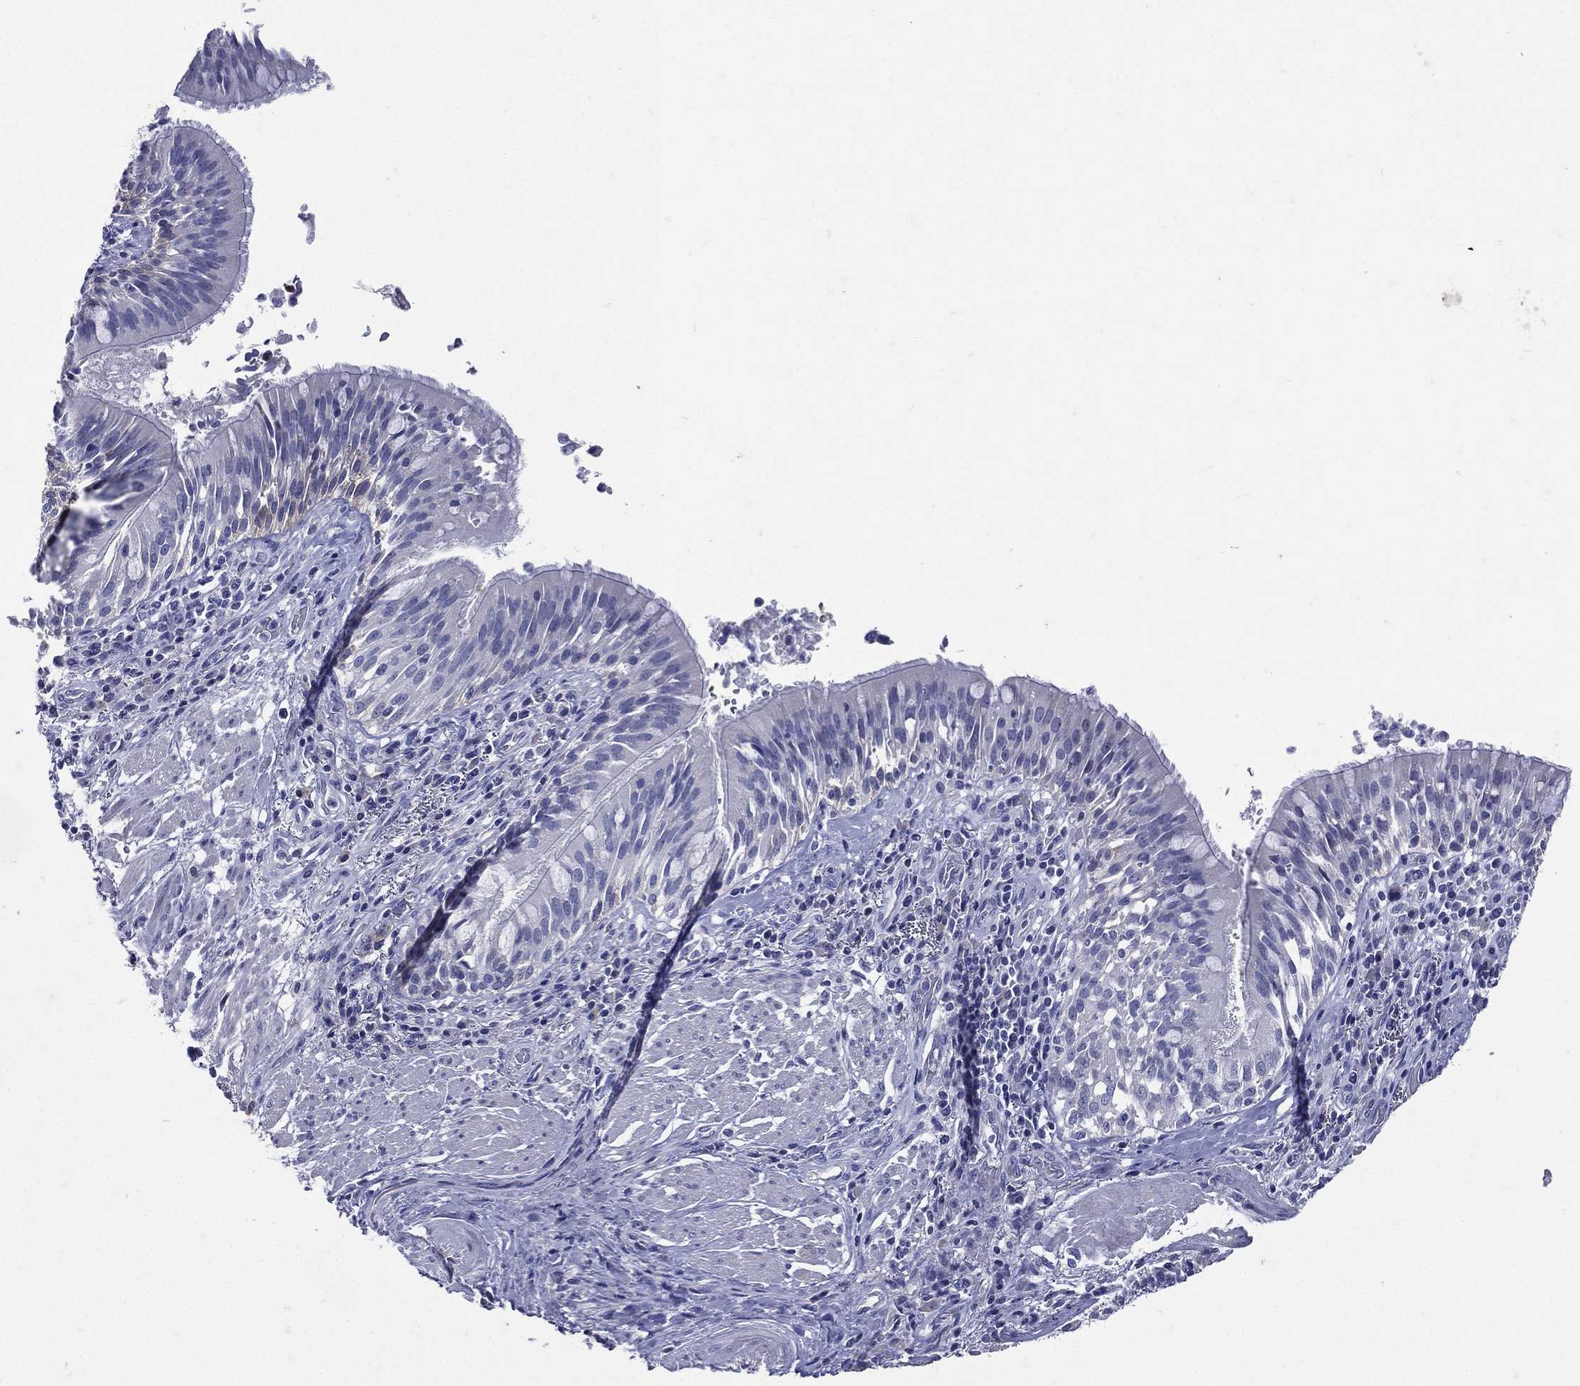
{"staining": {"intensity": "negative", "quantity": "none", "location": "none"}, "tissue": "bronchus", "cell_type": "Respiratory epithelial cells", "image_type": "normal", "snomed": [{"axis": "morphology", "description": "Normal tissue, NOS"}, {"axis": "morphology", "description": "Squamous cell carcinoma, NOS"}, {"axis": "topography", "description": "Bronchus"}, {"axis": "topography", "description": "Lung"}], "caption": "Immunohistochemical staining of benign bronchus demonstrates no significant staining in respiratory epithelial cells.", "gene": "TGM1", "patient": {"sex": "male", "age": 64}}